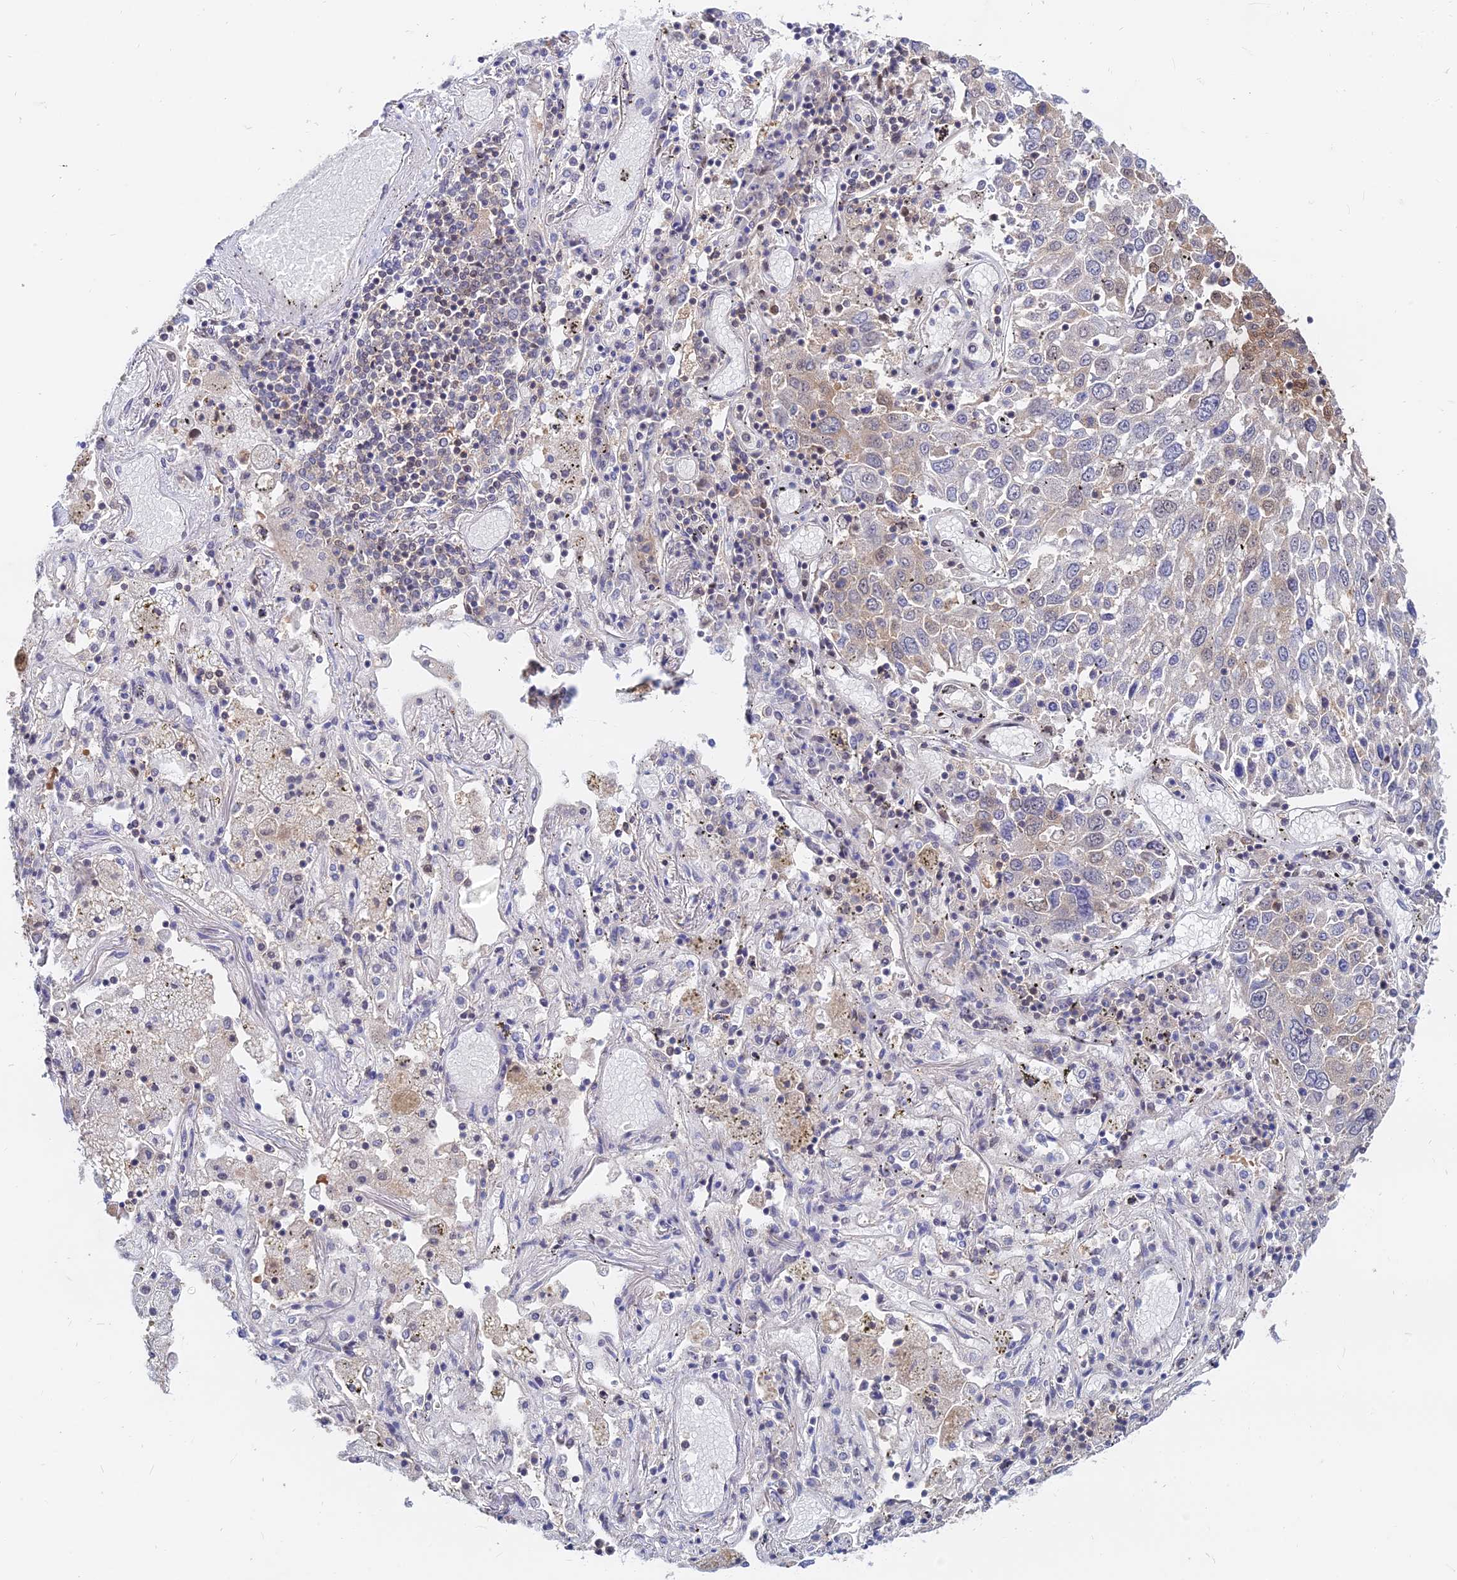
{"staining": {"intensity": "weak", "quantity": "<25%", "location": "cytoplasmic/membranous"}, "tissue": "lung cancer", "cell_type": "Tumor cells", "image_type": "cancer", "snomed": [{"axis": "morphology", "description": "Squamous cell carcinoma, NOS"}, {"axis": "topography", "description": "Lung"}], "caption": "This histopathology image is of lung squamous cell carcinoma stained with immunohistochemistry to label a protein in brown with the nuclei are counter-stained blue. There is no expression in tumor cells.", "gene": "B3GALT4", "patient": {"sex": "male", "age": 65}}